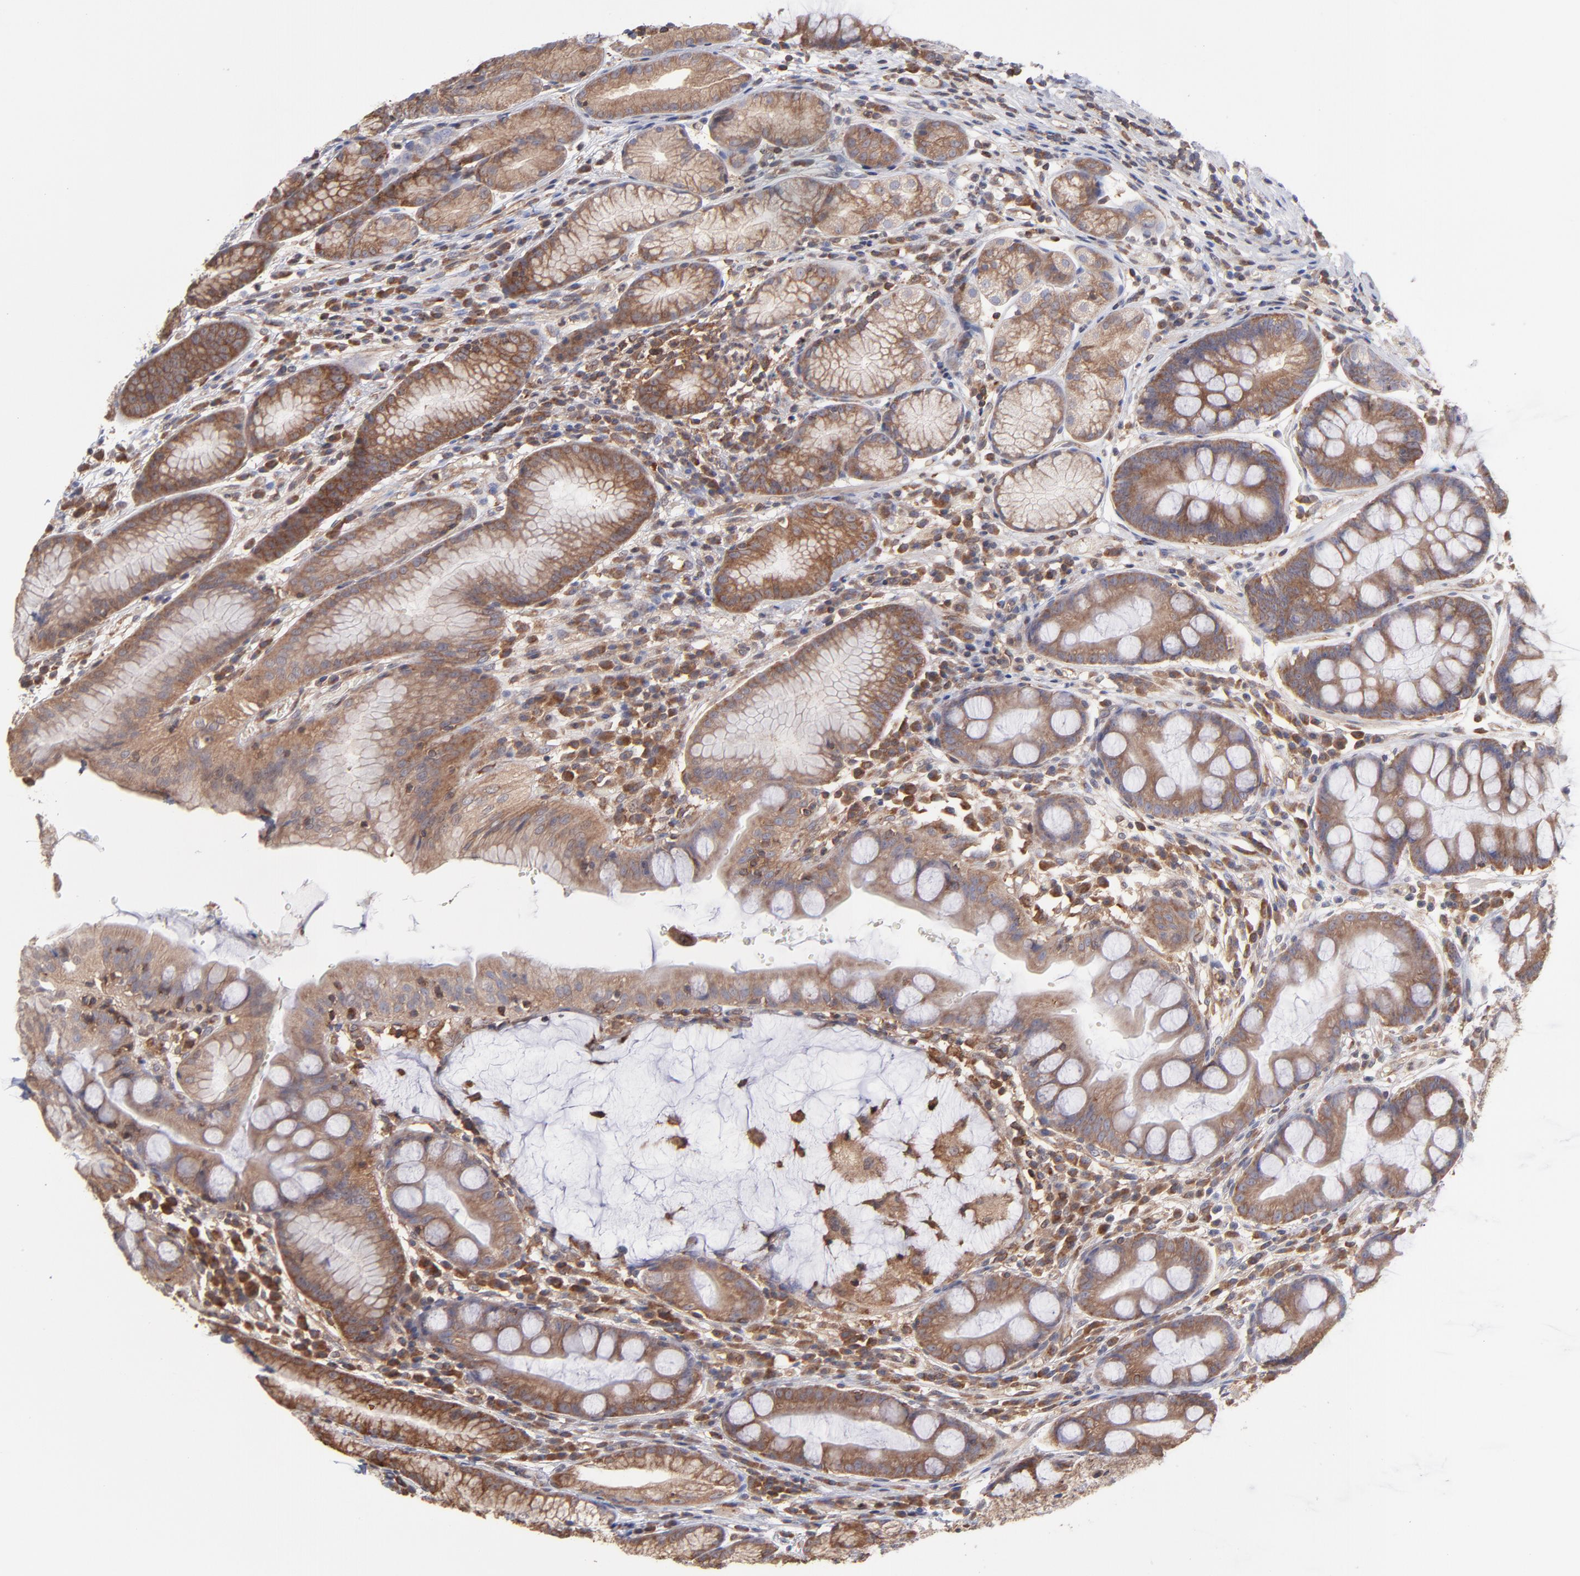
{"staining": {"intensity": "moderate", "quantity": ">75%", "location": "cytoplasmic/membranous"}, "tissue": "stomach", "cell_type": "Glandular cells", "image_type": "normal", "snomed": [{"axis": "morphology", "description": "Normal tissue, NOS"}, {"axis": "morphology", "description": "Inflammation, NOS"}, {"axis": "topography", "description": "Stomach, lower"}], "caption": "Immunohistochemistry (IHC) histopathology image of benign stomach: human stomach stained using immunohistochemistry shows medium levels of moderate protein expression localized specifically in the cytoplasmic/membranous of glandular cells, appearing as a cytoplasmic/membranous brown color.", "gene": "MAPRE1", "patient": {"sex": "male", "age": 59}}